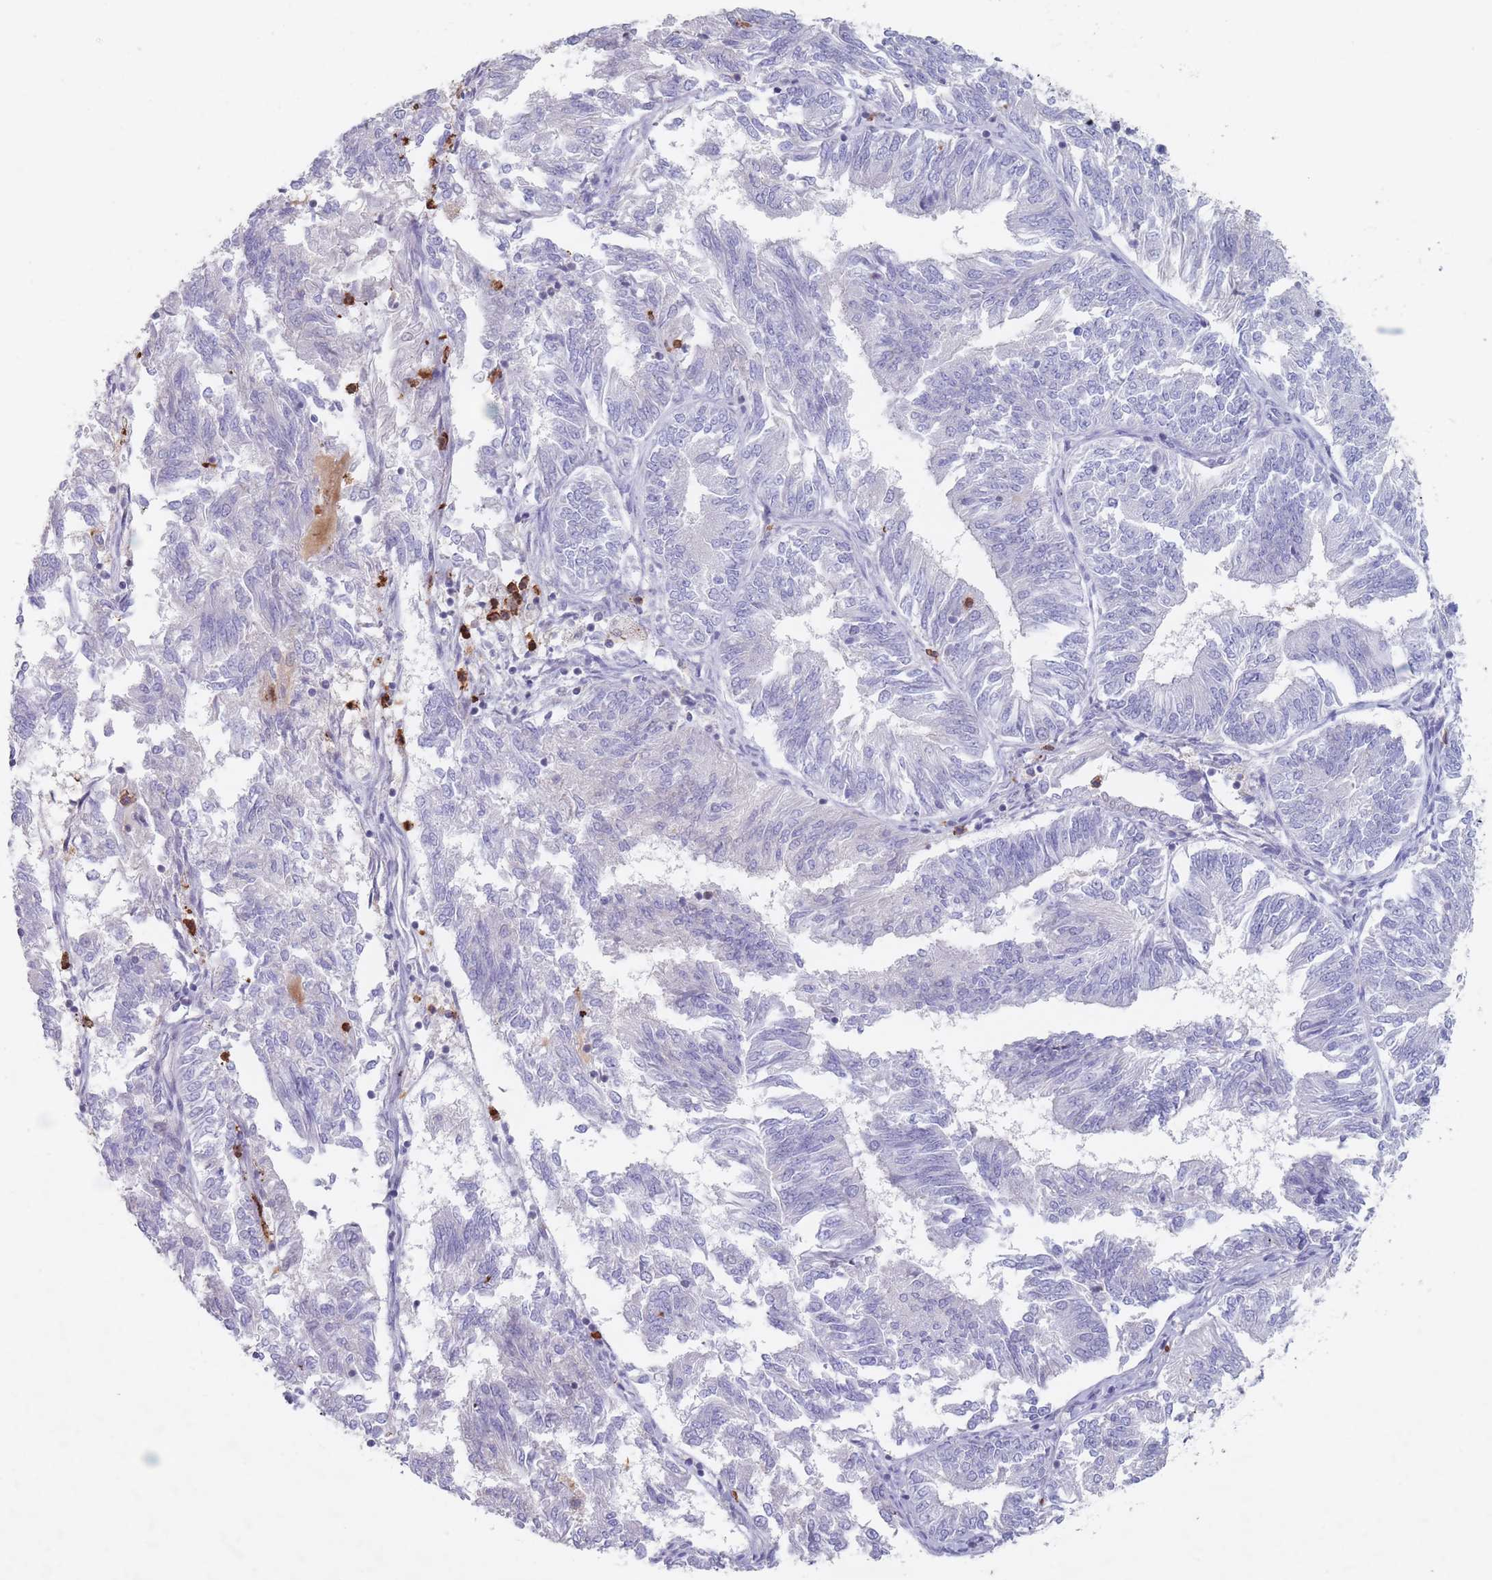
{"staining": {"intensity": "negative", "quantity": "none", "location": "none"}, "tissue": "endometrial cancer", "cell_type": "Tumor cells", "image_type": "cancer", "snomed": [{"axis": "morphology", "description": "Adenocarcinoma, NOS"}, {"axis": "topography", "description": "Endometrium"}], "caption": "IHC of adenocarcinoma (endometrial) demonstrates no expression in tumor cells. Brightfield microscopy of IHC stained with DAB (brown) and hematoxylin (blue), captured at high magnification.", "gene": "ATP1A3", "patient": {"sex": "female", "age": 58}}